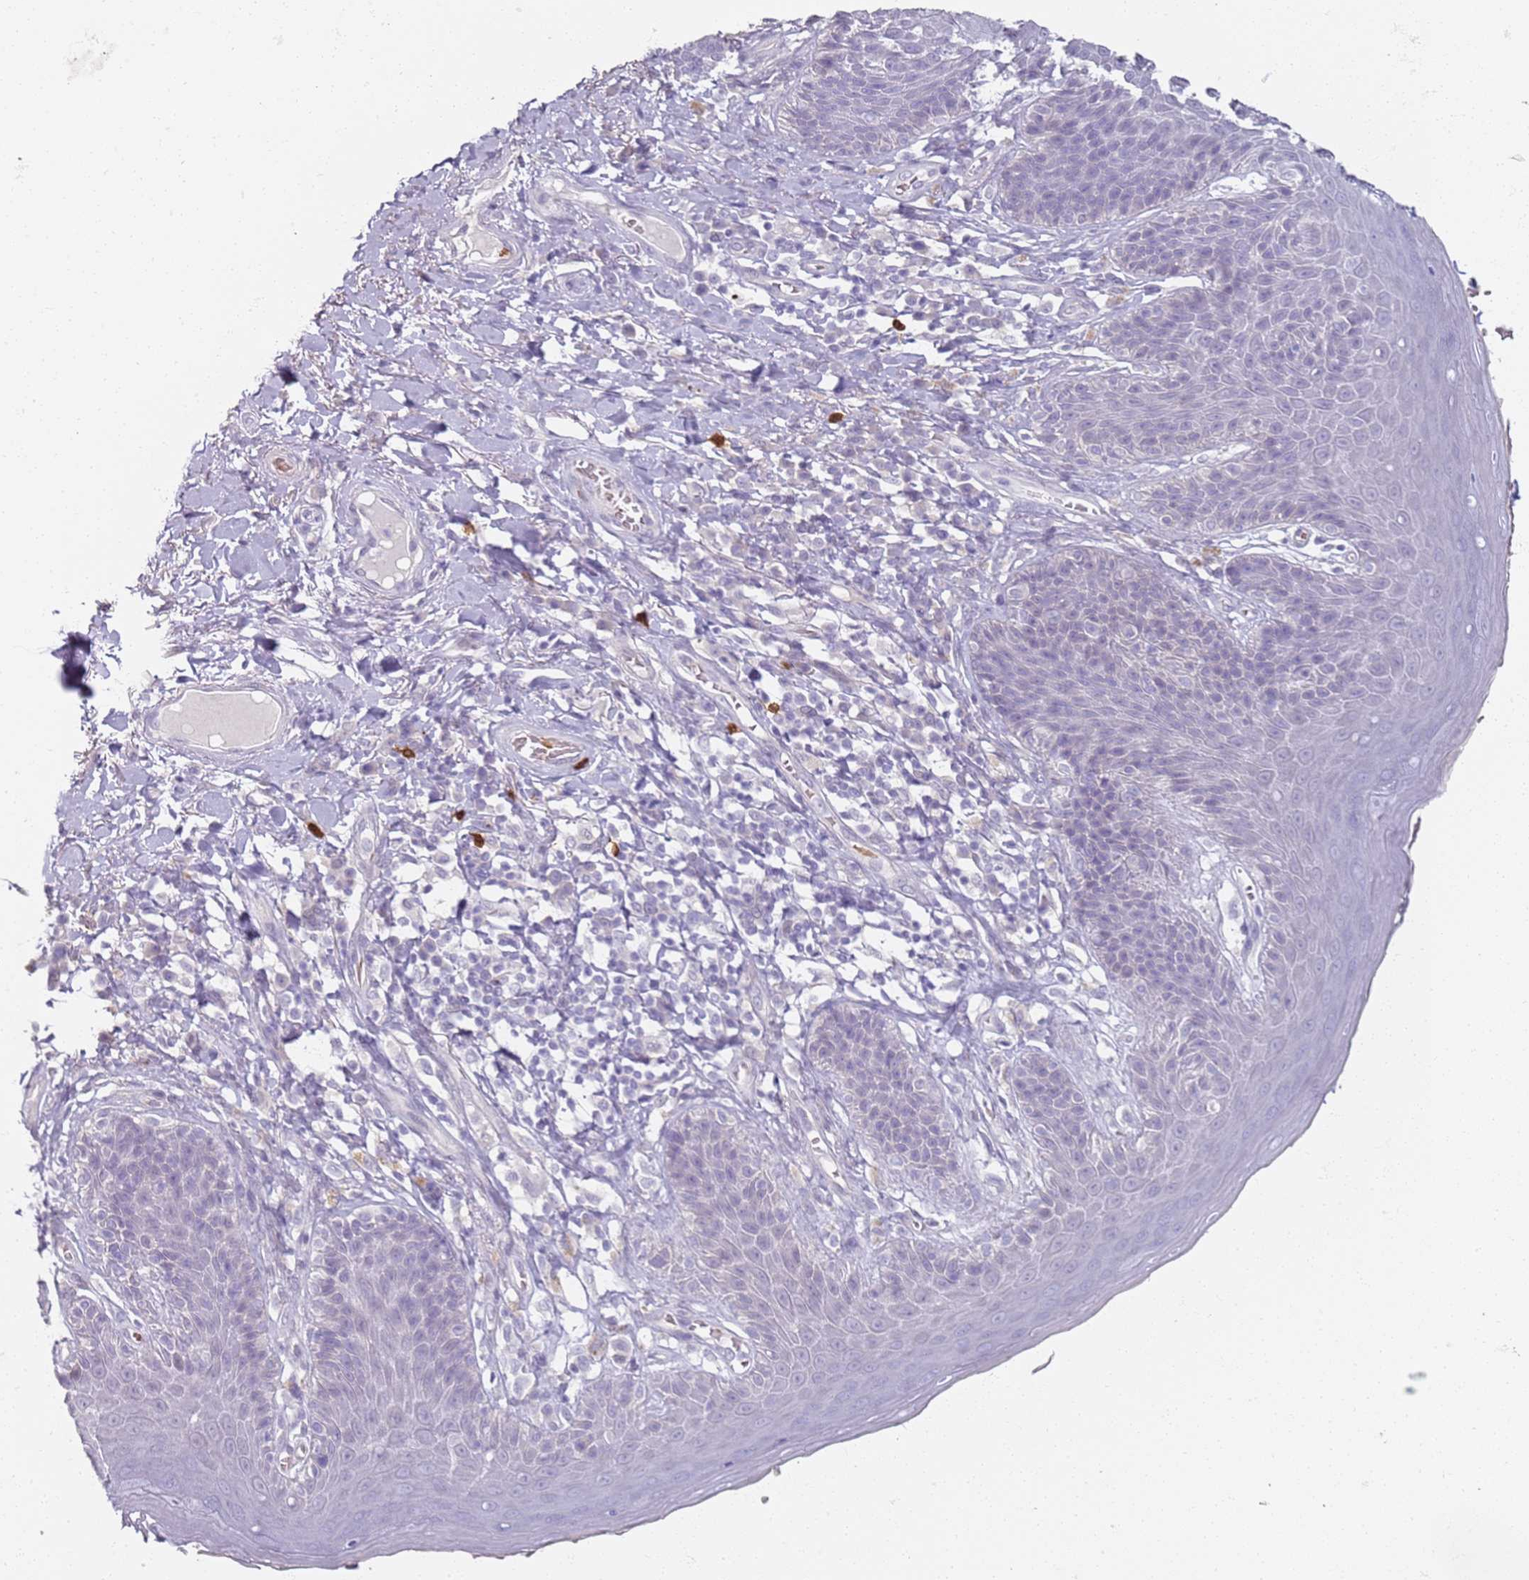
{"staining": {"intensity": "moderate", "quantity": "<25%", "location": "cytoplasmic/membranous"}, "tissue": "skin", "cell_type": "Epidermal cells", "image_type": "normal", "snomed": [{"axis": "morphology", "description": "Normal tissue, NOS"}, {"axis": "topography", "description": "Anal"}], "caption": "Immunohistochemical staining of normal human skin displays moderate cytoplasmic/membranous protein expression in about <25% of epidermal cells.", "gene": "CD40LG", "patient": {"sex": "female", "age": 89}}